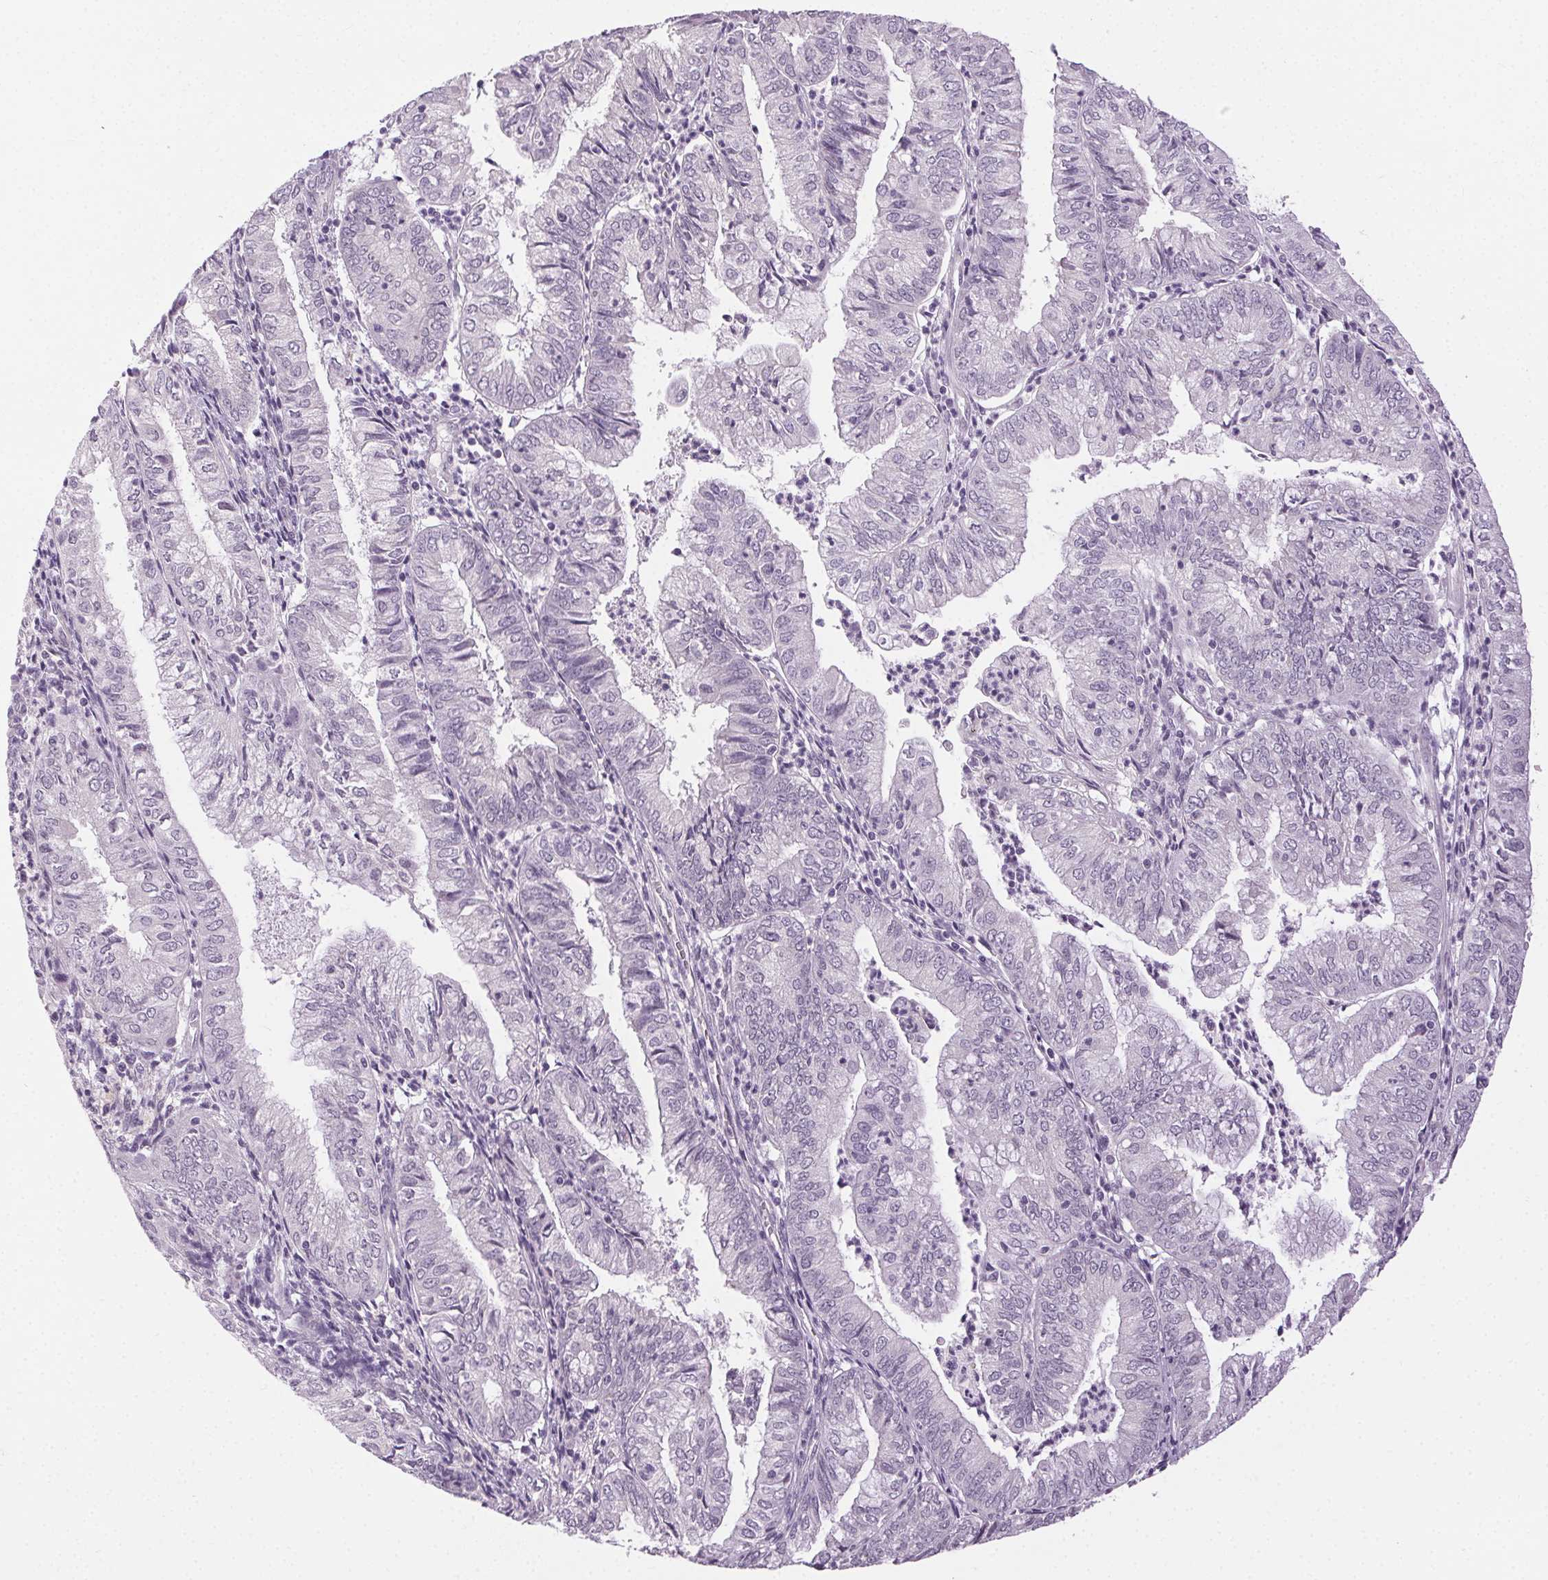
{"staining": {"intensity": "negative", "quantity": "none", "location": "none"}, "tissue": "endometrial cancer", "cell_type": "Tumor cells", "image_type": "cancer", "snomed": [{"axis": "morphology", "description": "Adenocarcinoma, NOS"}, {"axis": "topography", "description": "Endometrium"}], "caption": "Human endometrial cancer (adenocarcinoma) stained for a protein using IHC shows no staining in tumor cells.", "gene": "FAM168A", "patient": {"sex": "female", "age": 55}}